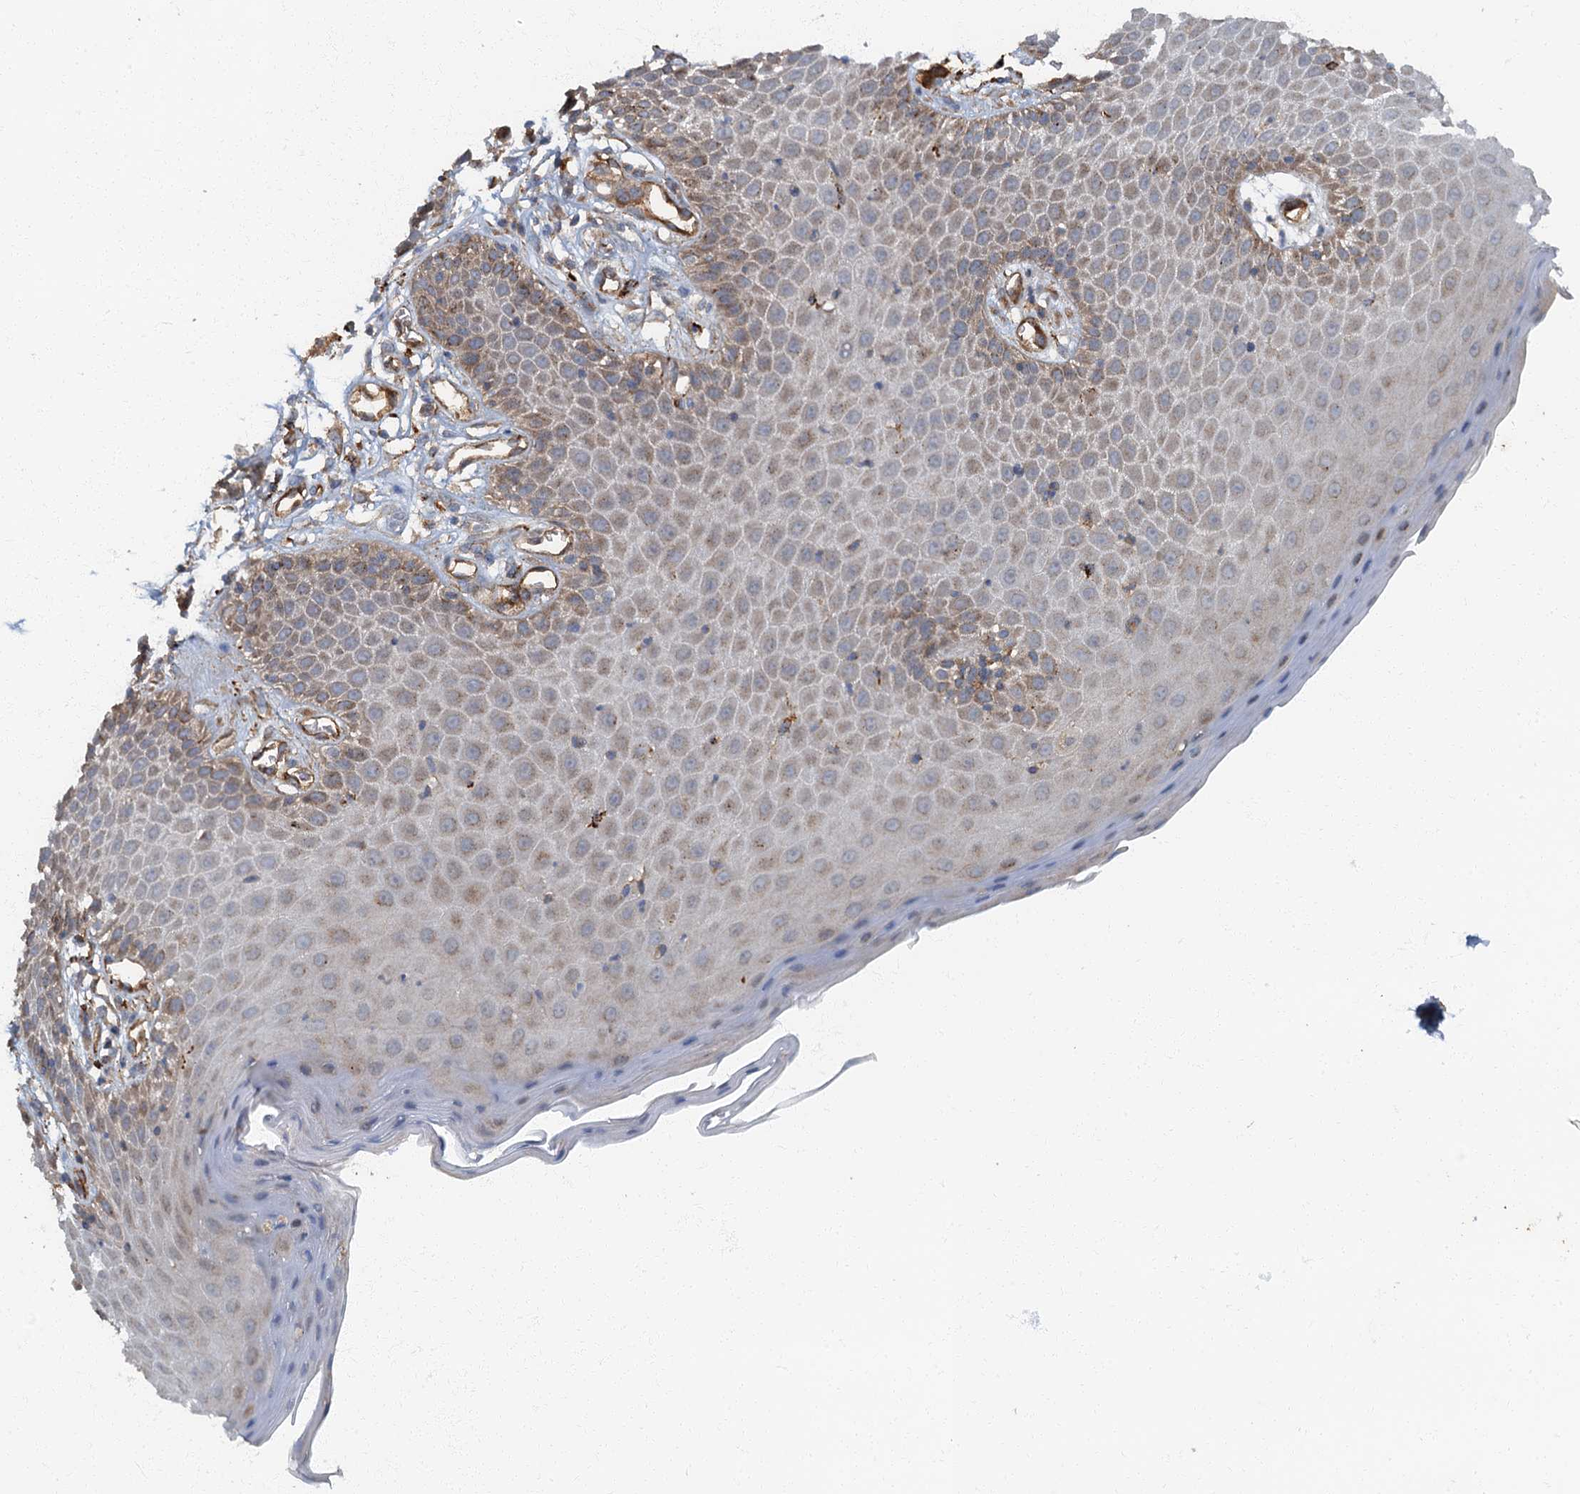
{"staining": {"intensity": "weak", "quantity": ">75%", "location": "cytoplasmic/membranous"}, "tissue": "skin", "cell_type": "Epidermal cells", "image_type": "normal", "snomed": [{"axis": "morphology", "description": "Normal tissue, NOS"}, {"axis": "topography", "description": "Vulva"}], "caption": "Immunohistochemical staining of unremarkable human skin reveals weak cytoplasmic/membranous protein expression in about >75% of epidermal cells.", "gene": "ARL11", "patient": {"sex": "female", "age": 68}}